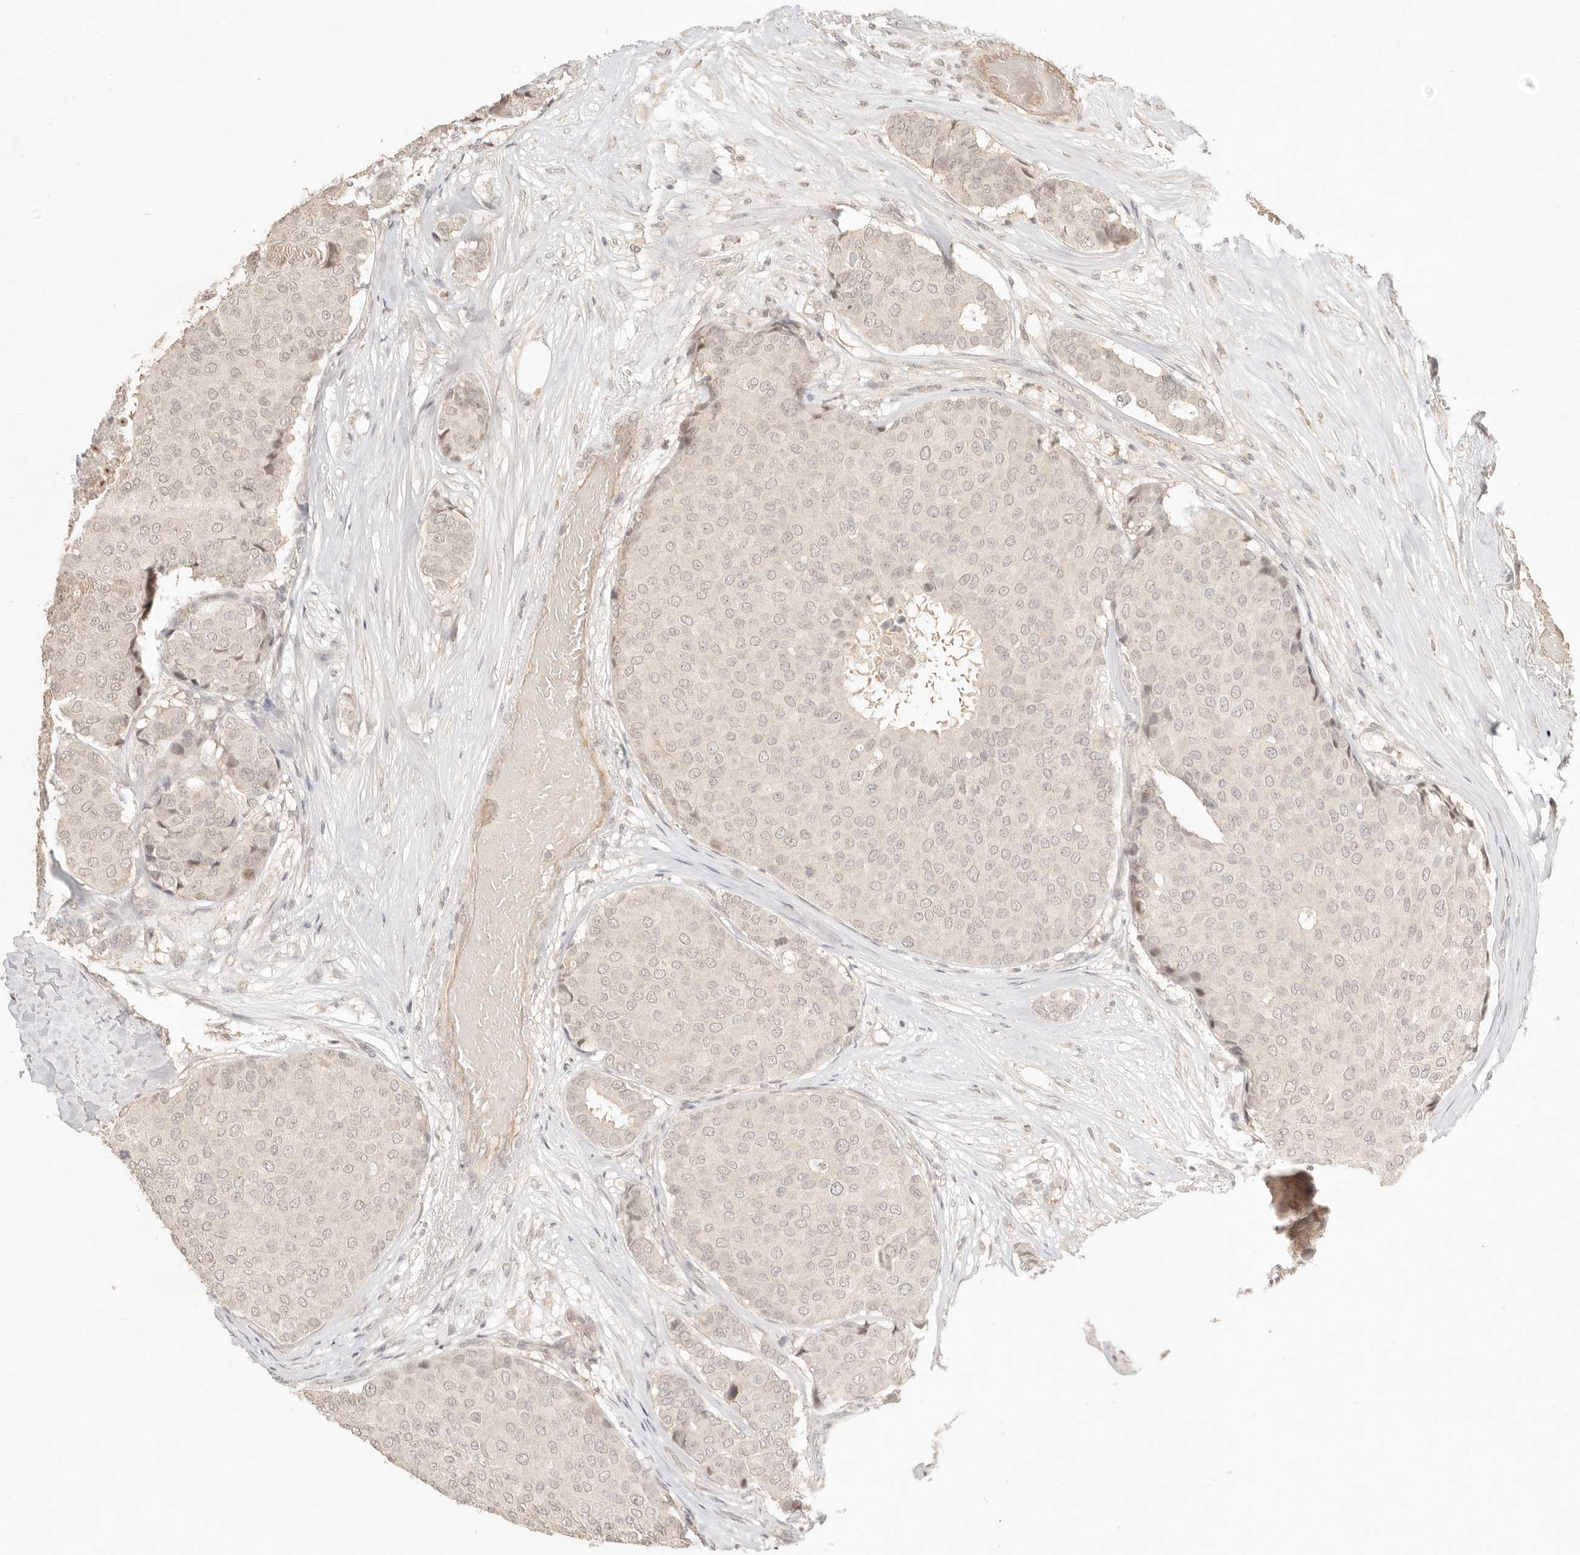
{"staining": {"intensity": "weak", "quantity": ">75%", "location": "nuclear"}, "tissue": "breast cancer", "cell_type": "Tumor cells", "image_type": "cancer", "snomed": [{"axis": "morphology", "description": "Duct carcinoma"}, {"axis": "topography", "description": "Breast"}], "caption": "The micrograph displays immunohistochemical staining of intraductal carcinoma (breast). There is weak nuclear expression is present in about >75% of tumor cells.", "gene": "MEP1A", "patient": {"sex": "female", "age": 75}}